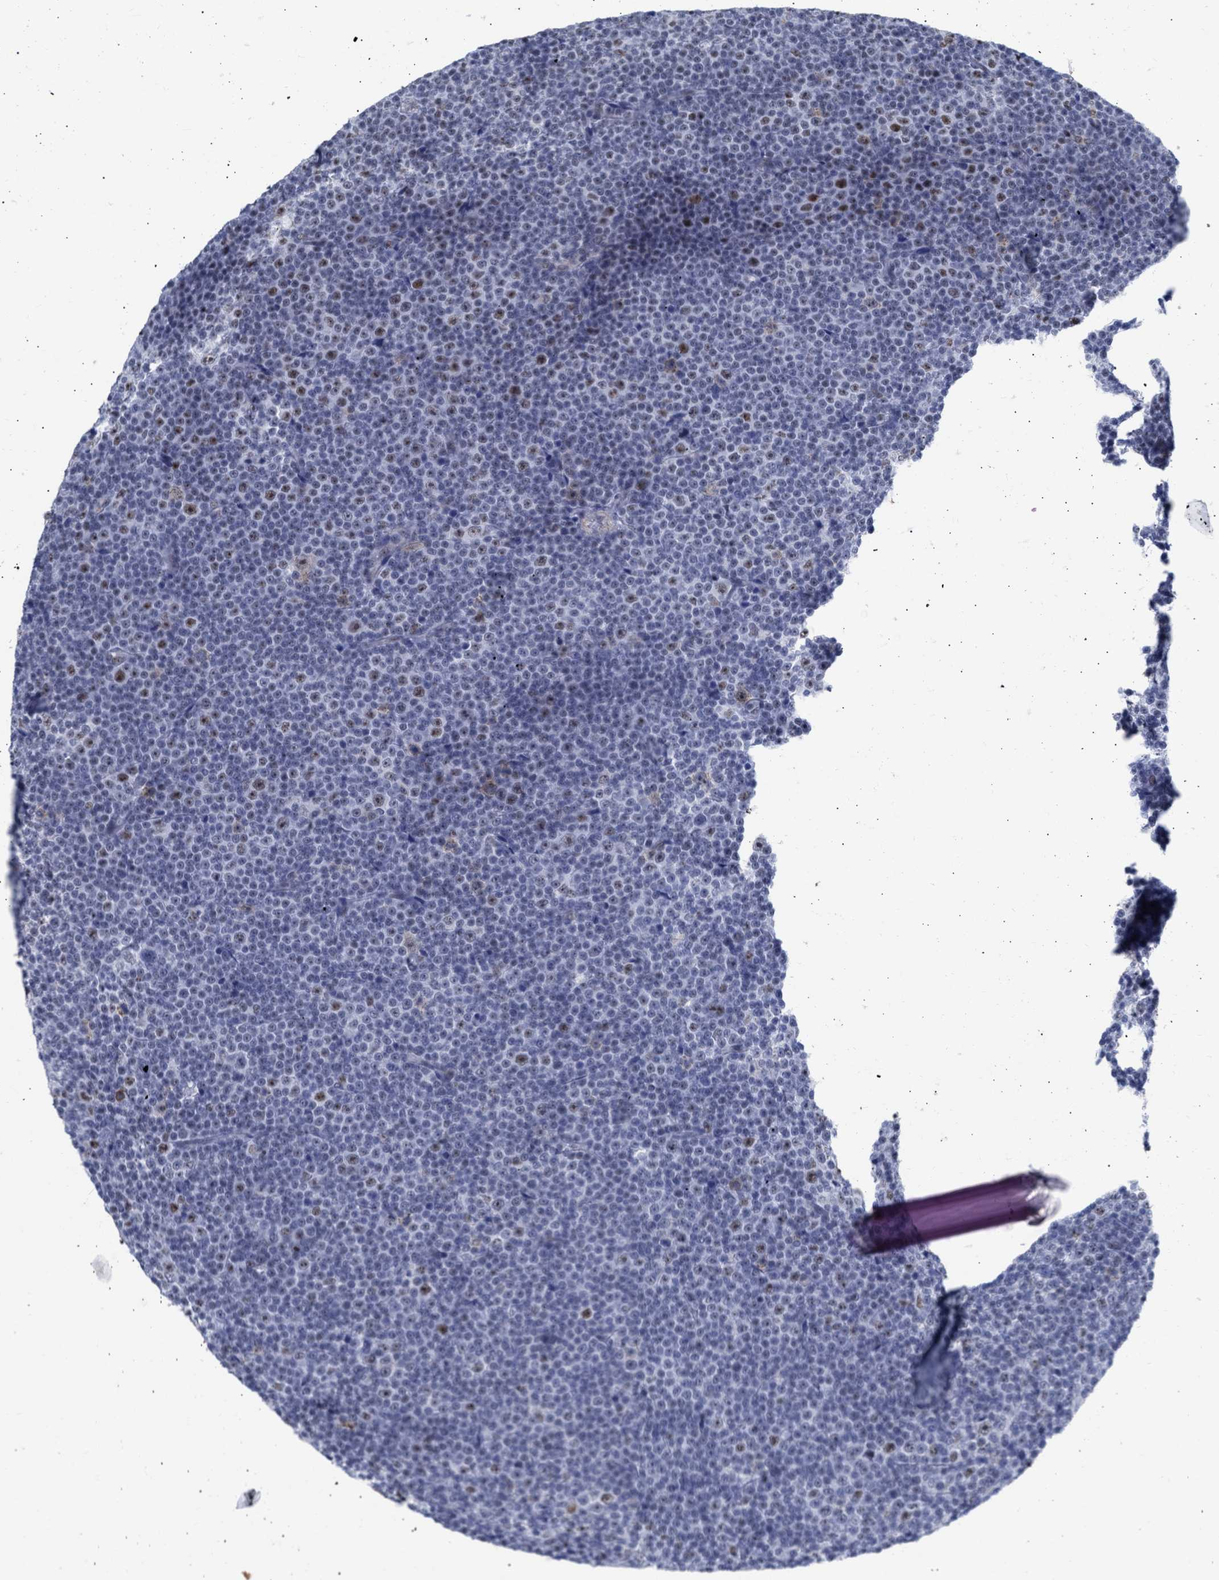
{"staining": {"intensity": "moderate", "quantity": "25%-75%", "location": "nuclear"}, "tissue": "lymphoma", "cell_type": "Tumor cells", "image_type": "cancer", "snomed": [{"axis": "morphology", "description": "Malignant lymphoma, non-Hodgkin's type, Low grade"}, {"axis": "topography", "description": "Lymph node"}], "caption": "Immunohistochemistry (IHC) of human lymphoma displays medium levels of moderate nuclear staining in about 25%-75% of tumor cells. The staining was performed using DAB (3,3'-diaminobenzidine), with brown indicating positive protein expression. Nuclei are stained blue with hematoxylin.", "gene": "DDX41", "patient": {"sex": "female", "age": 67}}